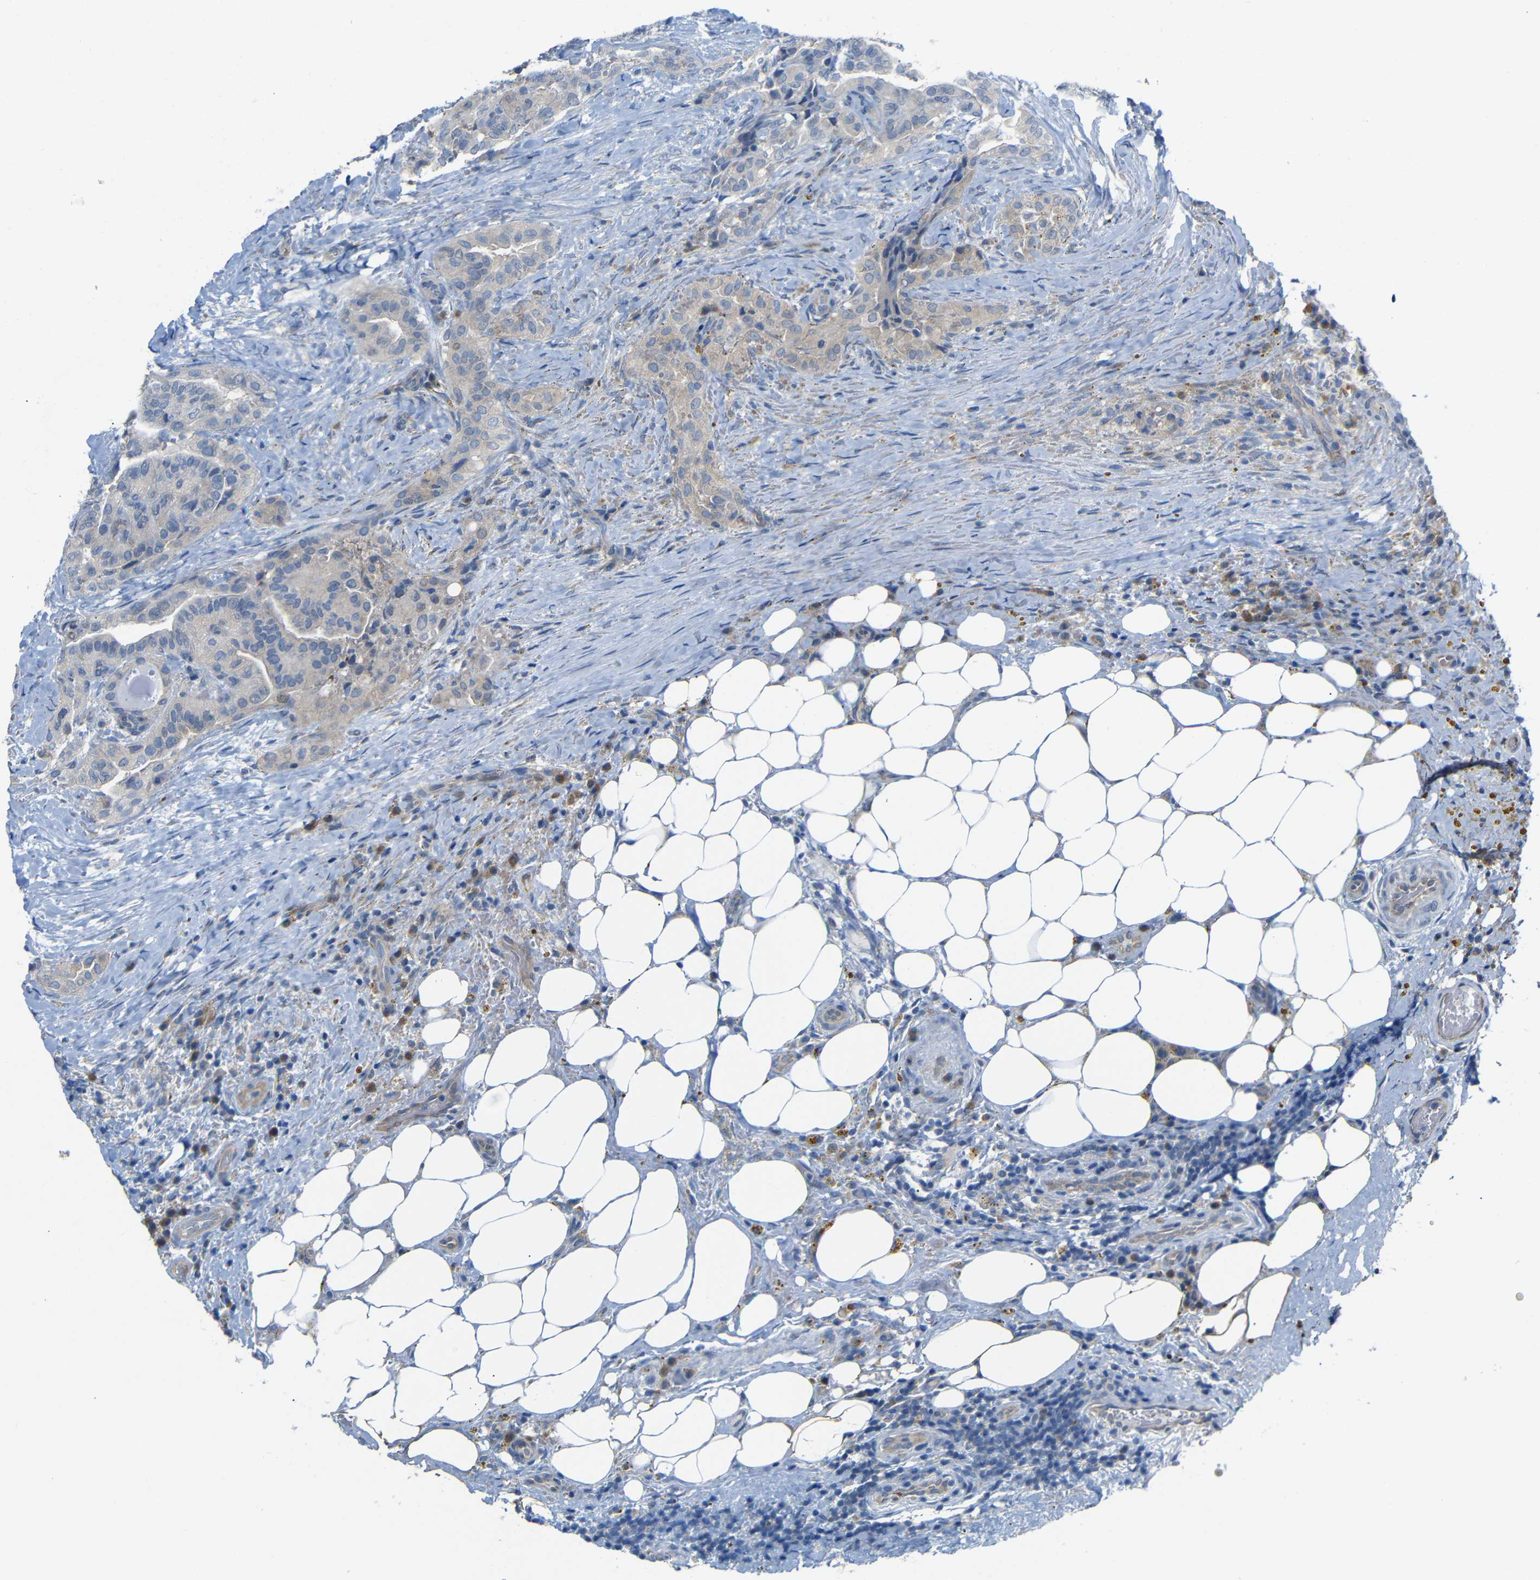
{"staining": {"intensity": "weak", "quantity": ">75%", "location": "cytoplasmic/membranous"}, "tissue": "thyroid cancer", "cell_type": "Tumor cells", "image_type": "cancer", "snomed": [{"axis": "morphology", "description": "Papillary adenocarcinoma, NOS"}, {"axis": "topography", "description": "Thyroid gland"}], "caption": "Immunohistochemical staining of human thyroid cancer (papillary adenocarcinoma) demonstrates low levels of weak cytoplasmic/membranous staining in approximately >75% of tumor cells. Nuclei are stained in blue.", "gene": "TBC1D32", "patient": {"sex": "male", "age": 77}}